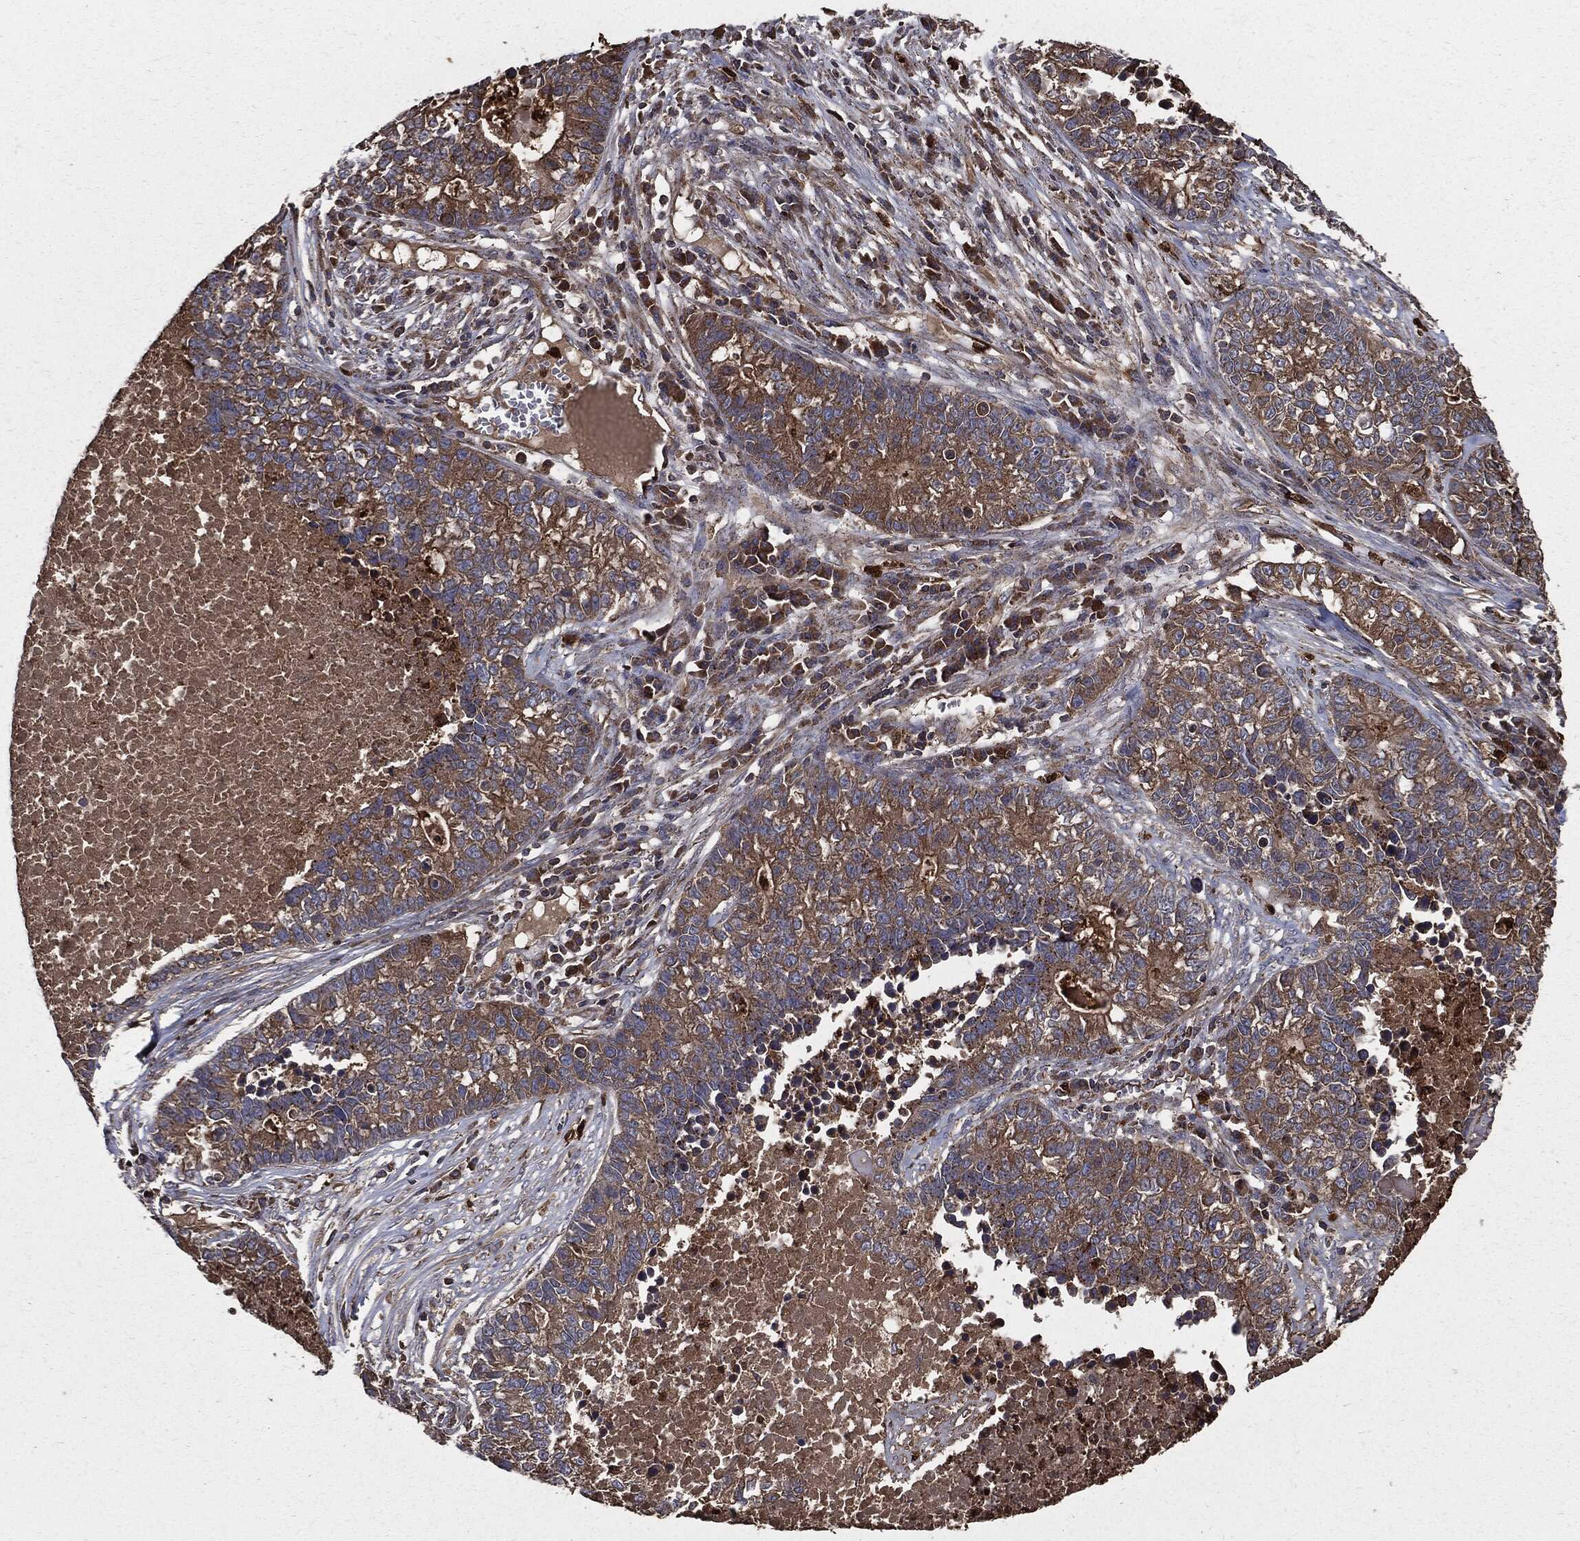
{"staining": {"intensity": "moderate", "quantity": "25%-75%", "location": "cytoplasmic/membranous"}, "tissue": "lung cancer", "cell_type": "Tumor cells", "image_type": "cancer", "snomed": [{"axis": "morphology", "description": "Adenocarcinoma, NOS"}, {"axis": "topography", "description": "Lung"}], "caption": "An IHC photomicrograph of neoplastic tissue is shown. Protein staining in brown highlights moderate cytoplasmic/membranous positivity in lung cancer (adenocarcinoma) within tumor cells. (brown staining indicates protein expression, while blue staining denotes nuclei).", "gene": "PDCD6IP", "patient": {"sex": "male", "age": 57}}